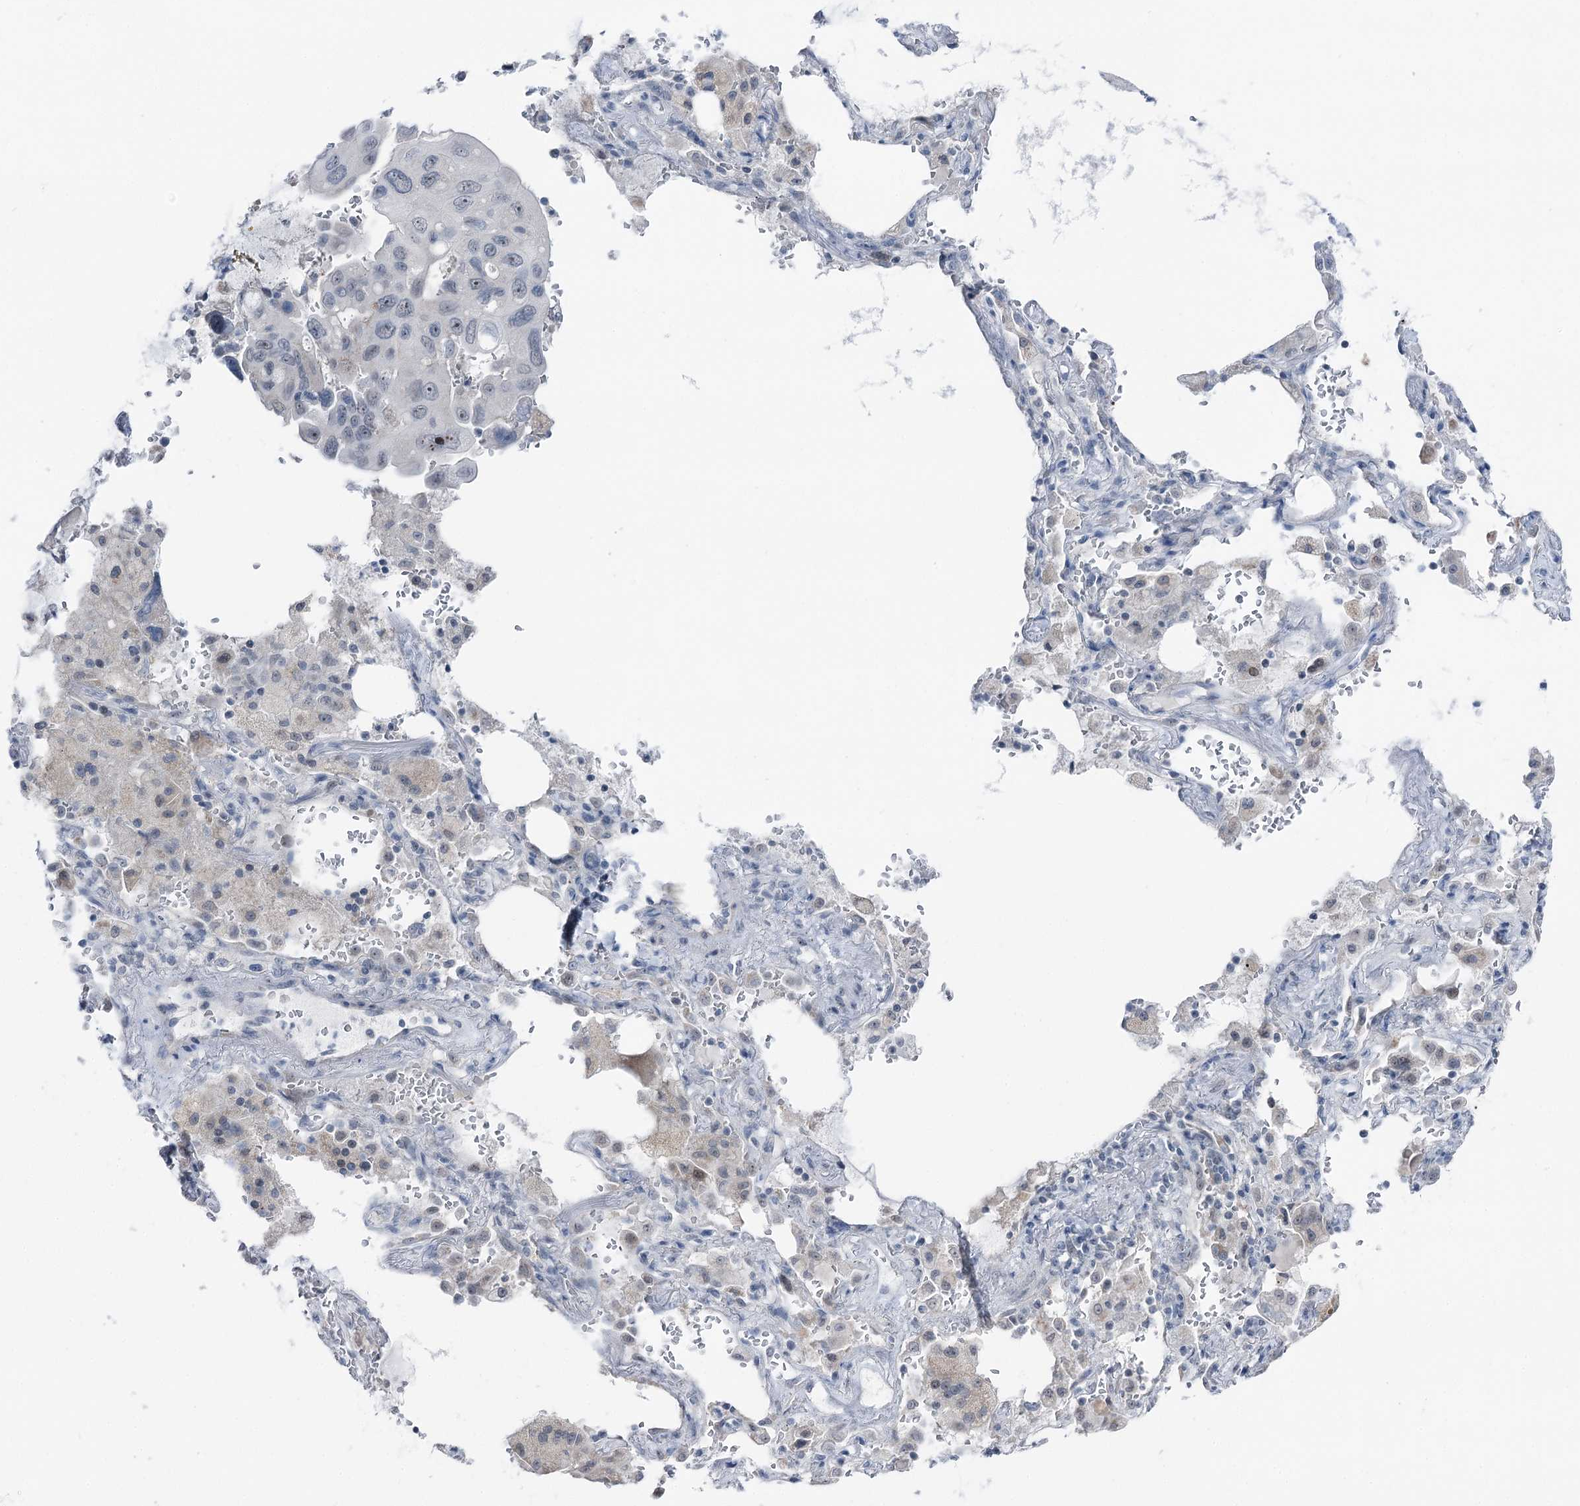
{"staining": {"intensity": "negative", "quantity": "none", "location": "none"}, "tissue": "lung cancer", "cell_type": "Tumor cells", "image_type": "cancer", "snomed": [{"axis": "morphology", "description": "Squamous cell carcinoma, NOS"}, {"axis": "topography", "description": "Lung"}], "caption": "Squamous cell carcinoma (lung) was stained to show a protein in brown. There is no significant staining in tumor cells.", "gene": "STEEP1", "patient": {"sex": "female", "age": 73}}